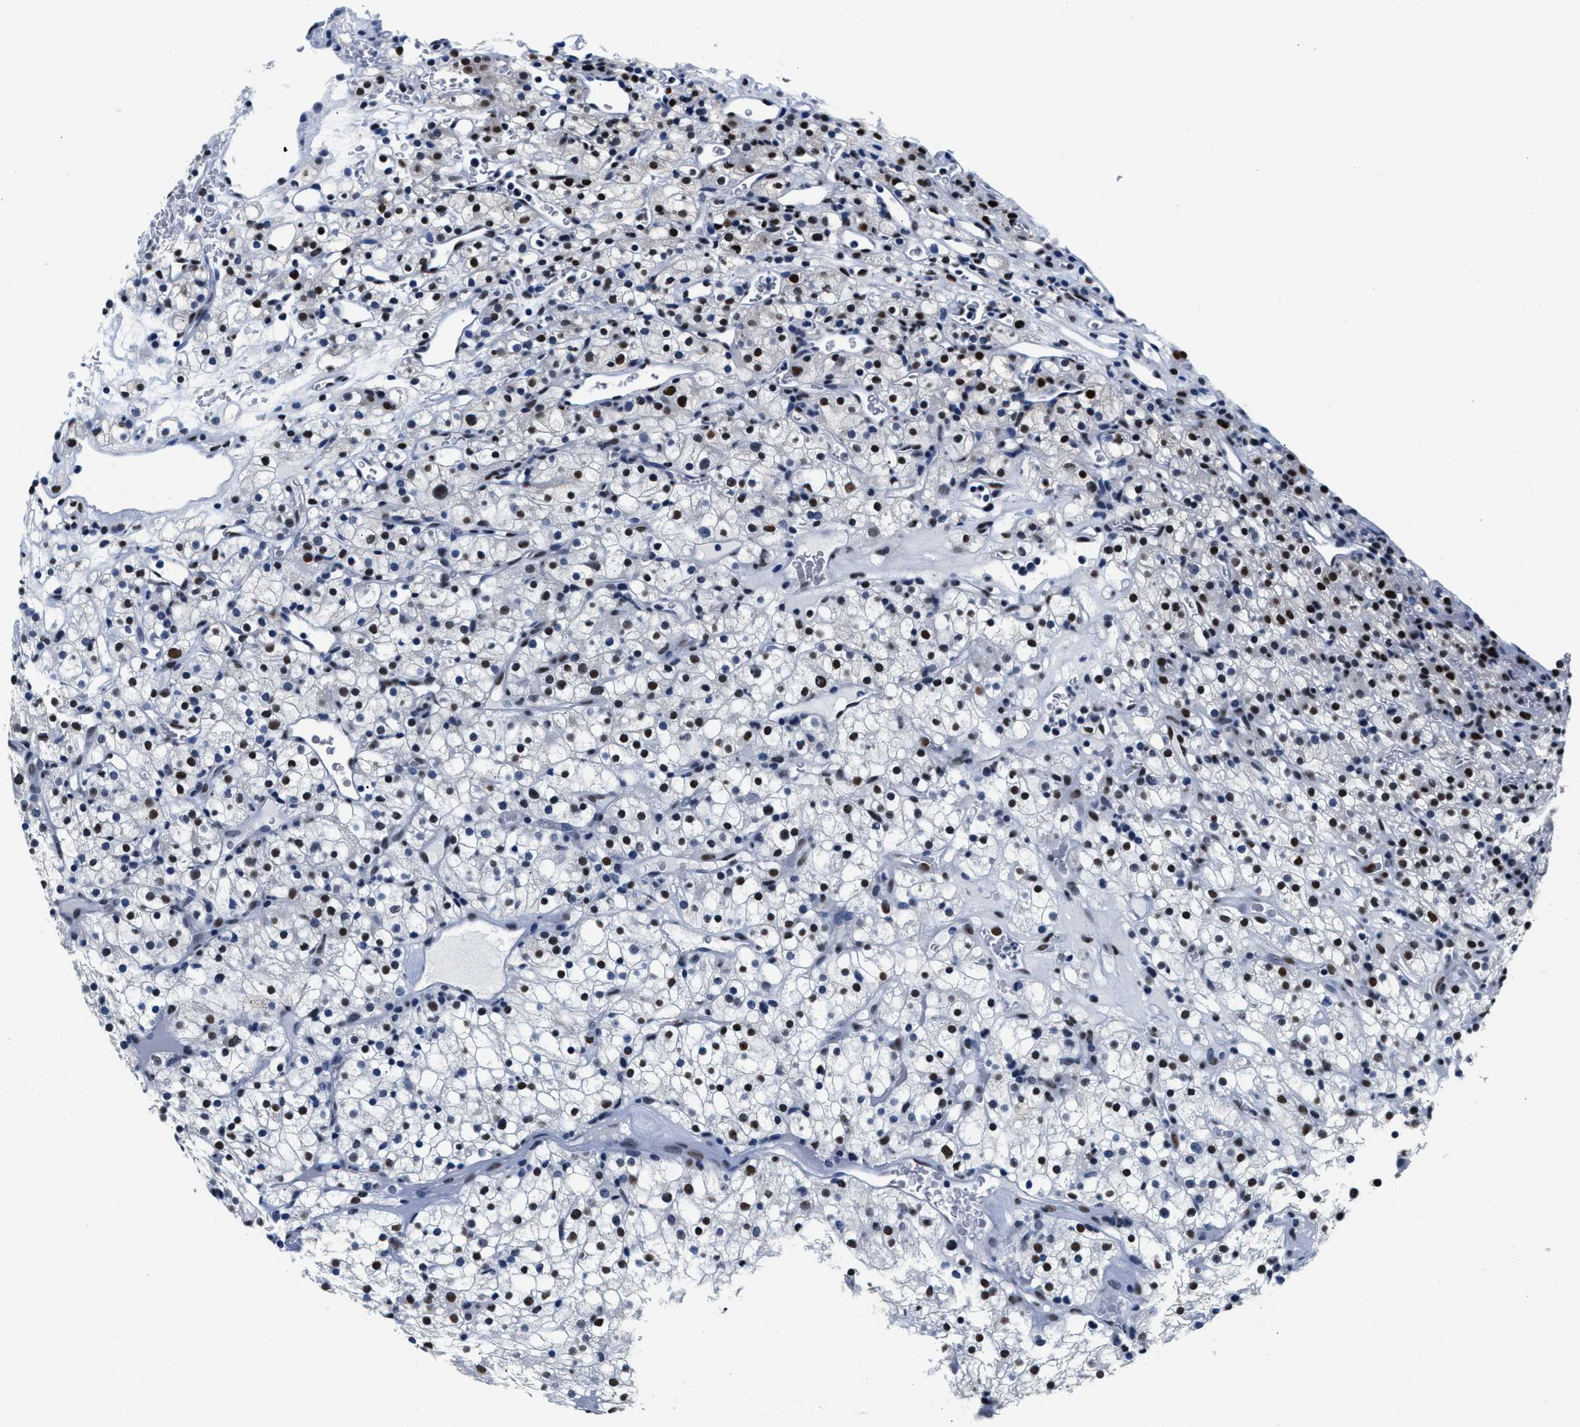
{"staining": {"intensity": "strong", "quantity": "25%-75%", "location": "nuclear"}, "tissue": "renal cancer", "cell_type": "Tumor cells", "image_type": "cancer", "snomed": [{"axis": "morphology", "description": "Normal tissue, NOS"}, {"axis": "morphology", "description": "Adenocarcinoma, NOS"}, {"axis": "topography", "description": "Kidney"}], "caption": "Renal adenocarcinoma was stained to show a protein in brown. There is high levels of strong nuclear expression in about 25%-75% of tumor cells.", "gene": "RAD50", "patient": {"sex": "female", "age": 72}}